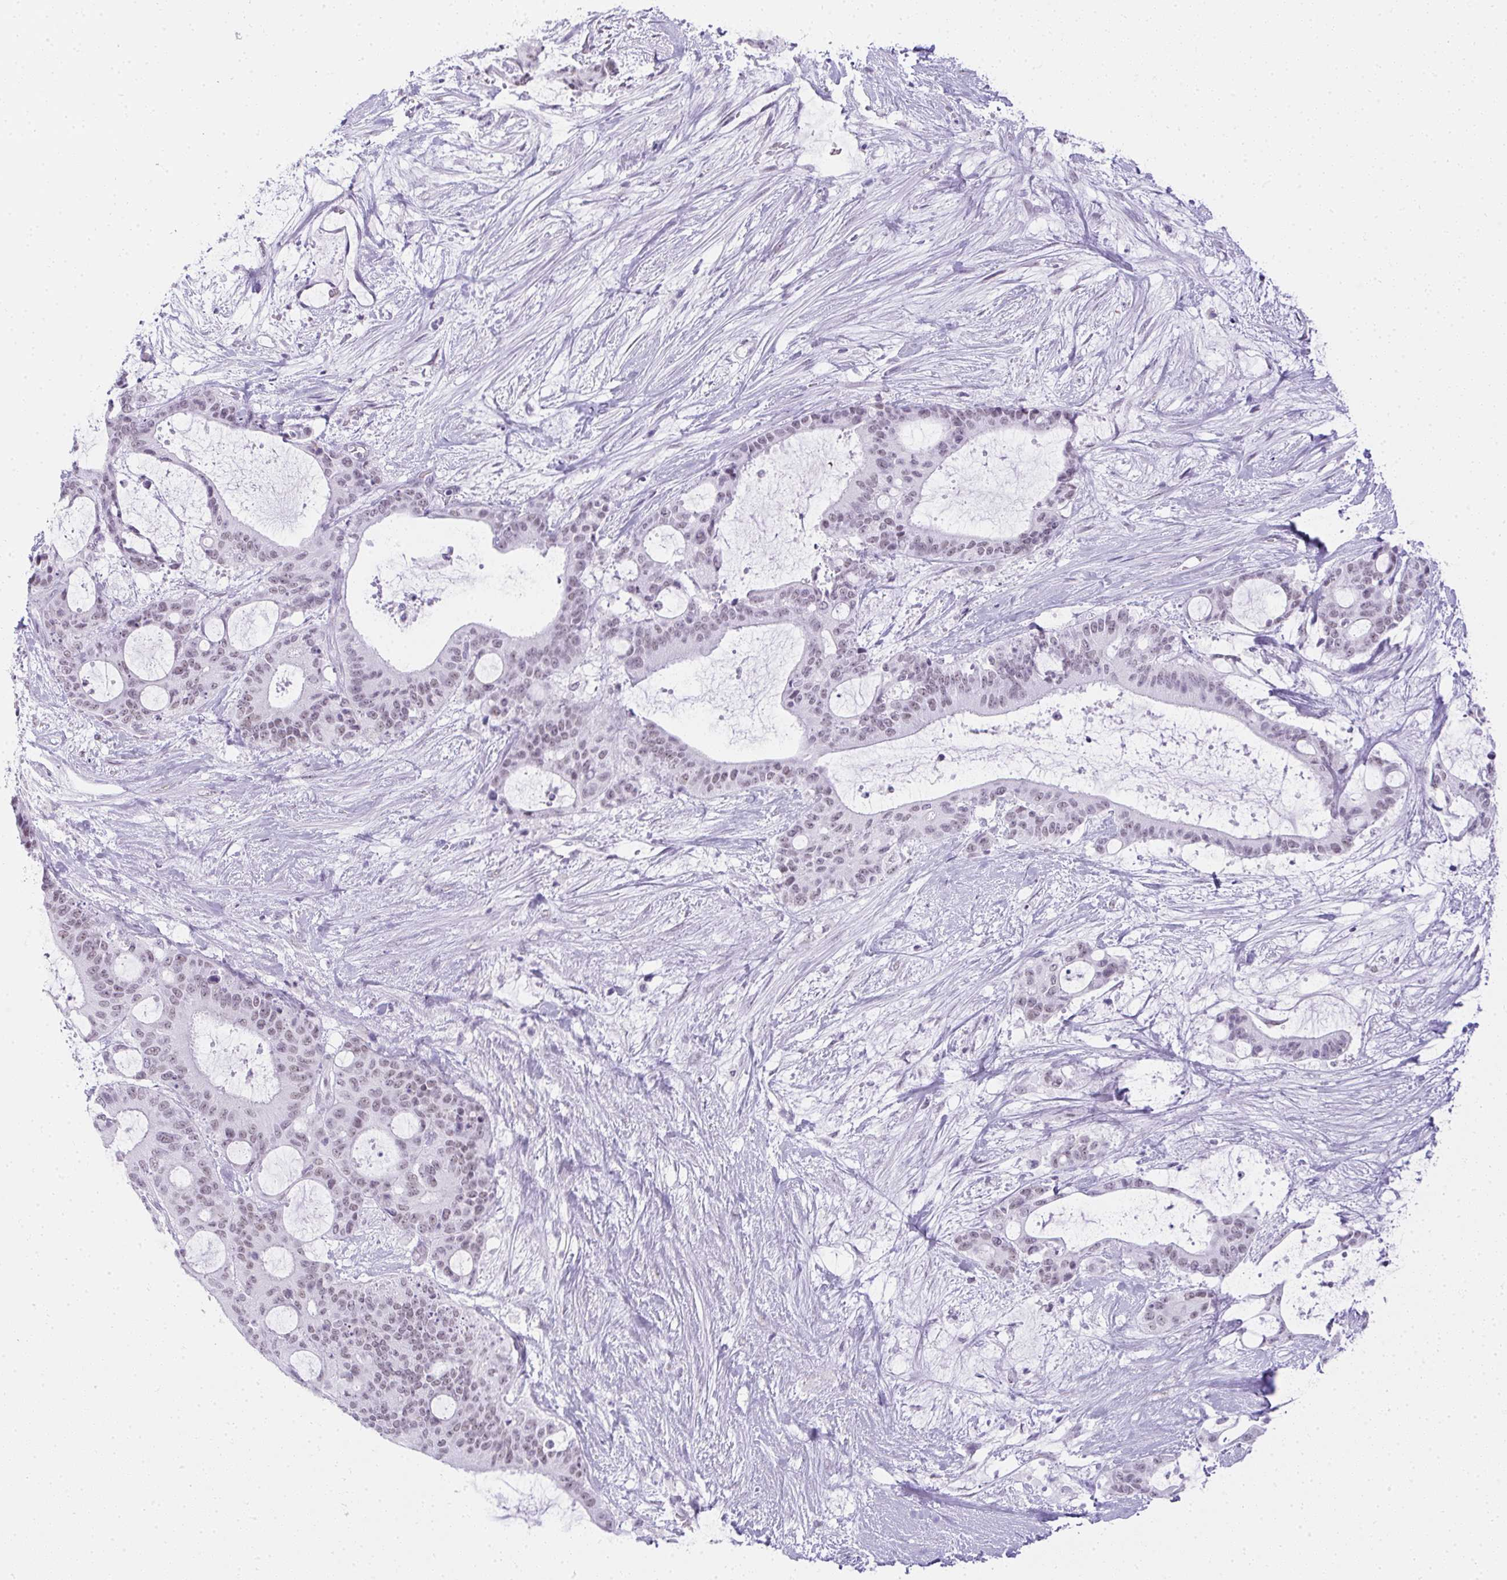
{"staining": {"intensity": "weak", "quantity": "25%-75%", "location": "nuclear"}, "tissue": "liver cancer", "cell_type": "Tumor cells", "image_type": "cancer", "snomed": [{"axis": "morphology", "description": "Normal tissue, NOS"}, {"axis": "morphology", "description": "Cholangiocarcinoma"}, {"axis": "topography", "description": "Liver"}, {"axis": "topography", "description": "Peripheral nerve tissue"}], "caption": "Liver cancer (cholangiocarcinoma) tissue shows weak nuclear positivity in about 25%-75% of tumor cells", "gene": "PLA2G1B", "patient": {"sex": "female", "age": 73}}